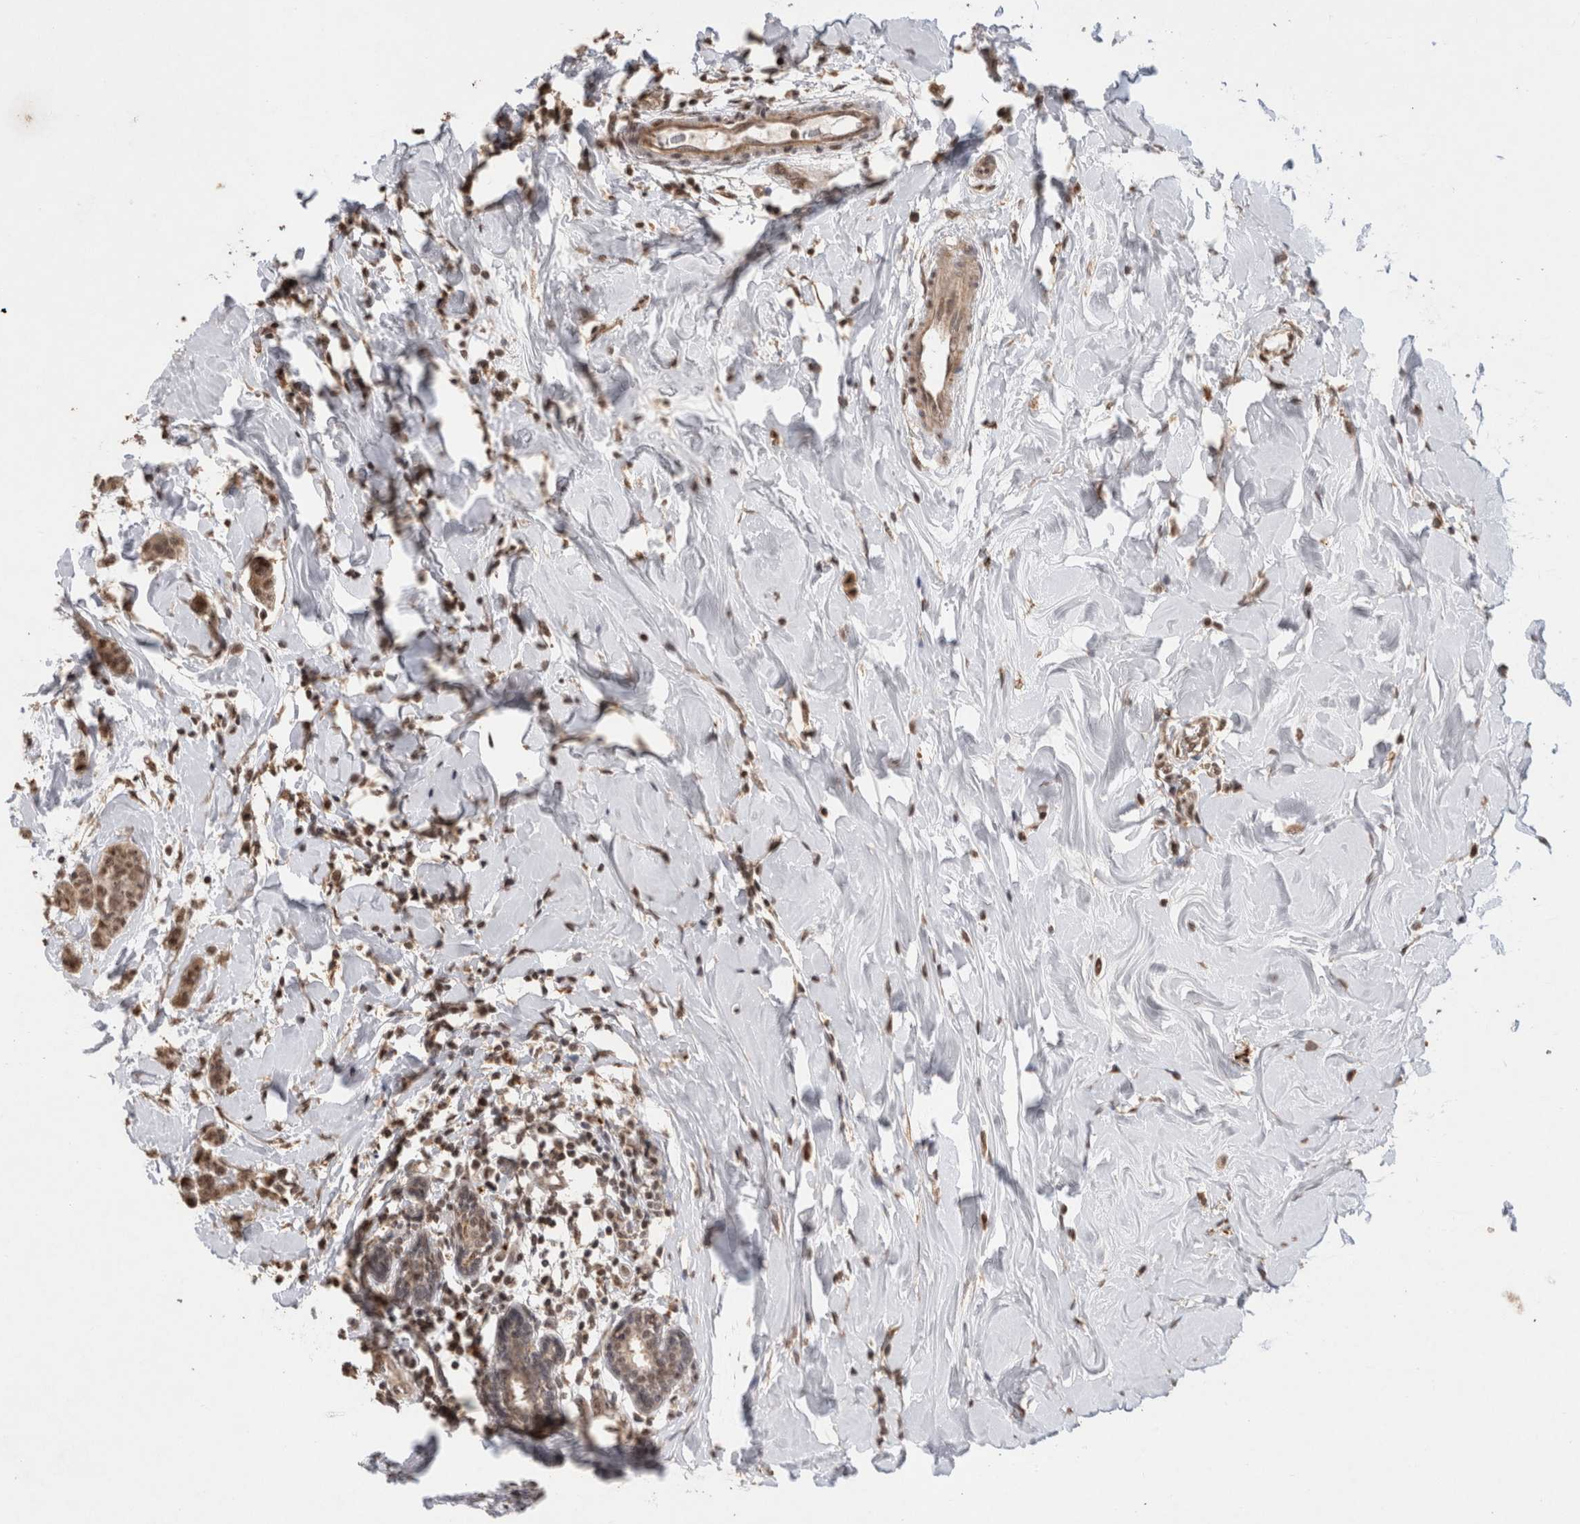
{"staining": {"intensity": "moderate", "quantity": ">75%", "location": "cytoplasmic/membranous,nuclear"}, "tissue": "breast cancer", "cell_type": "Tumor cells", "image_type": "cancer", "snomed": [{"axis": "morphology", "description": "Normal tissue, NOS"}, {"axis": "morphology", "description": "Duct carcinoma"}, {"axis": "topography", "description": "Breast"}], "caption": "Immunohistochemical staining of breast cancer (infiltrating ductal carcinoma) demonstrates medium levels of moderate cytoplasmic/membranous and nuclear protein positivity in about >75% of tumor cells. The staining is performed using DAB (3,3'-diaminobenzidine) brown chromogen to label protein expression. The nuclei are counter-stained blue using hematoxylin.", "gene": "KEAP1", "patient": {"sex": "female", "age": 40}}